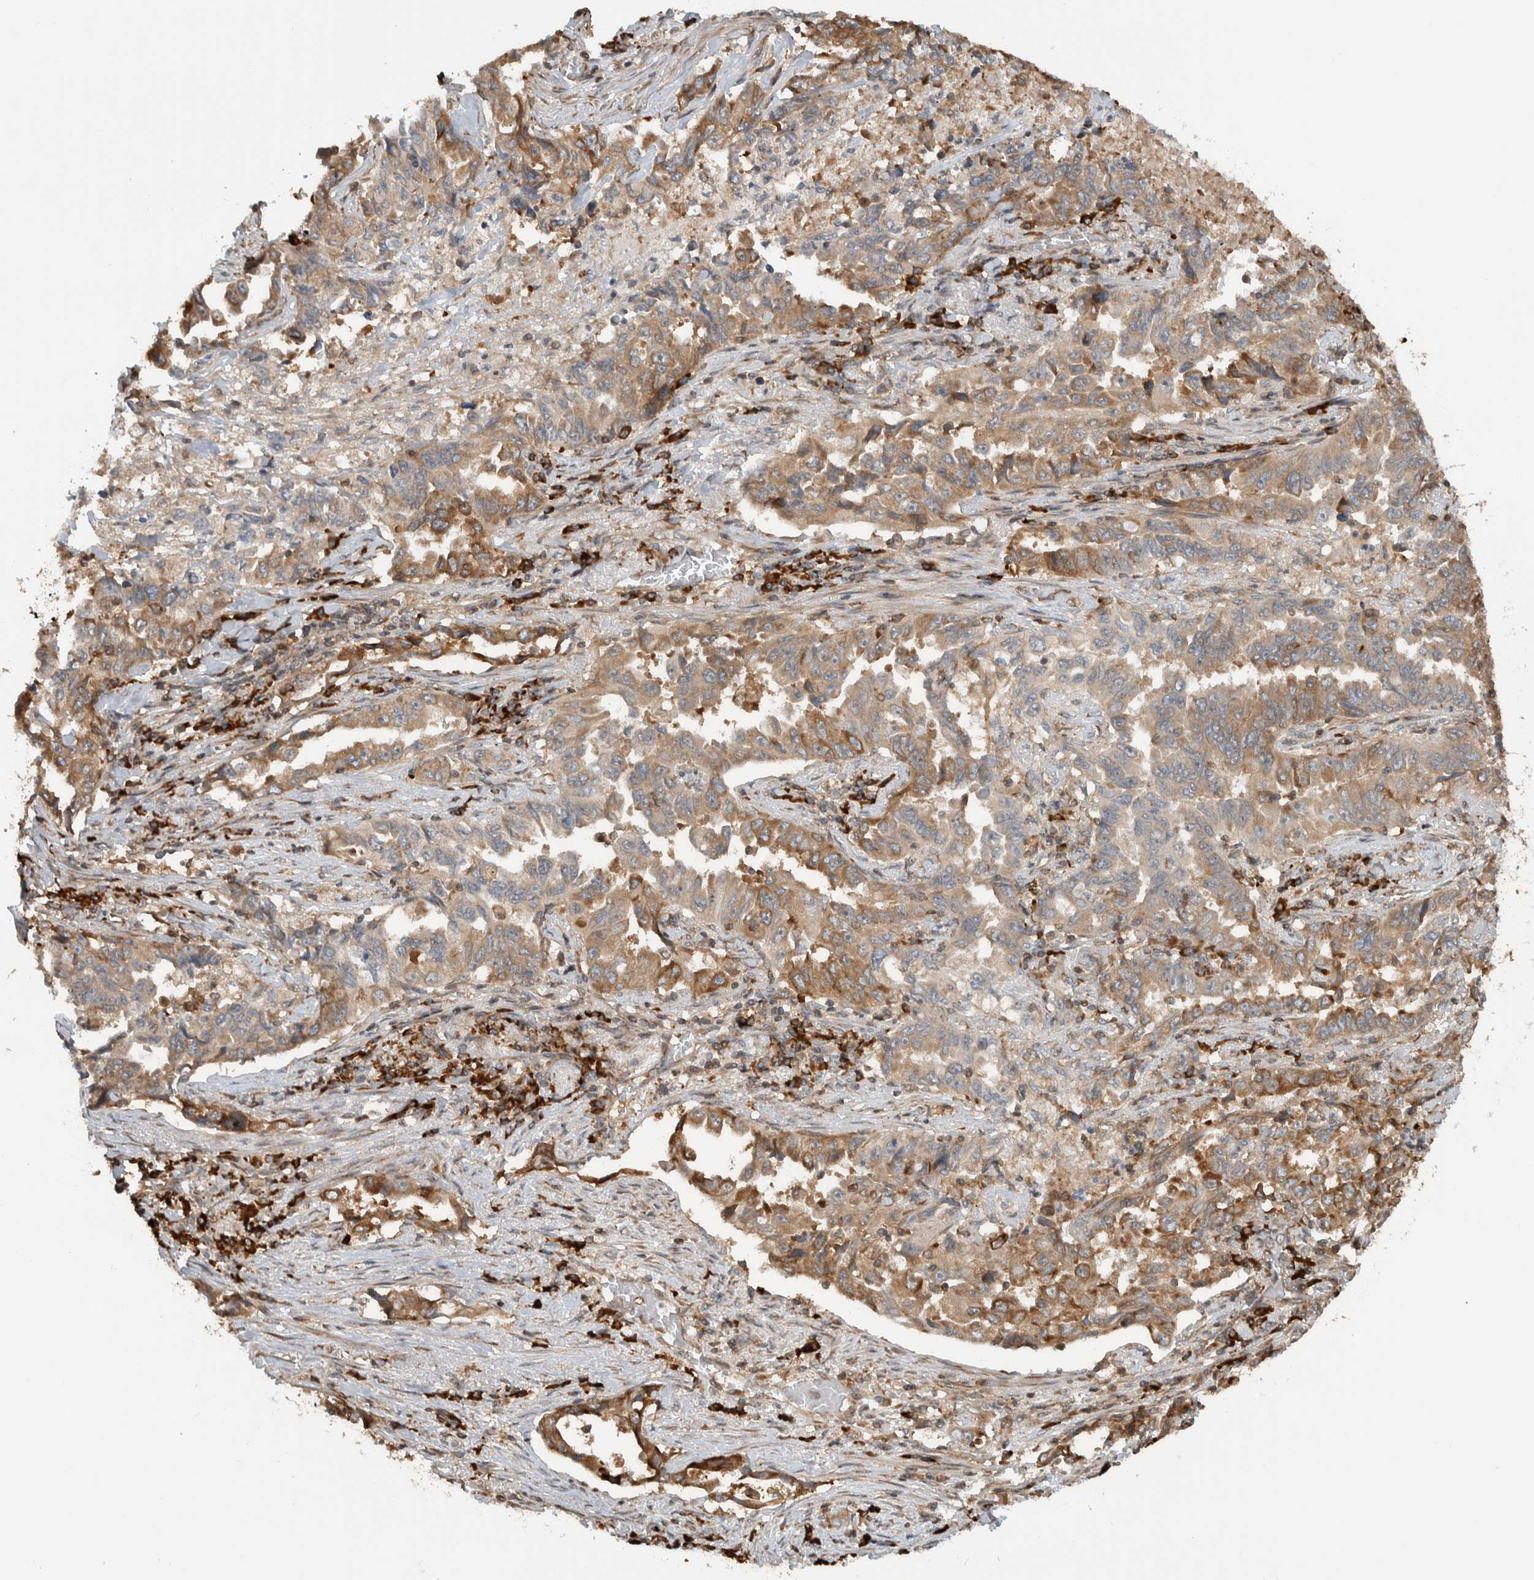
{"staining": {"intensity": "moderate", "quantity": ">75%", "location": "cytoplasmic/membranous"}, "tissue": "lung cancer", "cell_type": "Tumor cells", "image_type": "cancer", "snomed": [{"axis": "morphology", "description": "Adenocarcinoma, NOS"}, {"axis": "topography", "description": "Lung"}], "caption": "Adenocarcinoma (lung) stained for a protein exhibits moderate cytoplasmic/membranous positivity in tumor cells.", "gene": "CNTROB", "patient": {"sex": "female", "age": 51}}